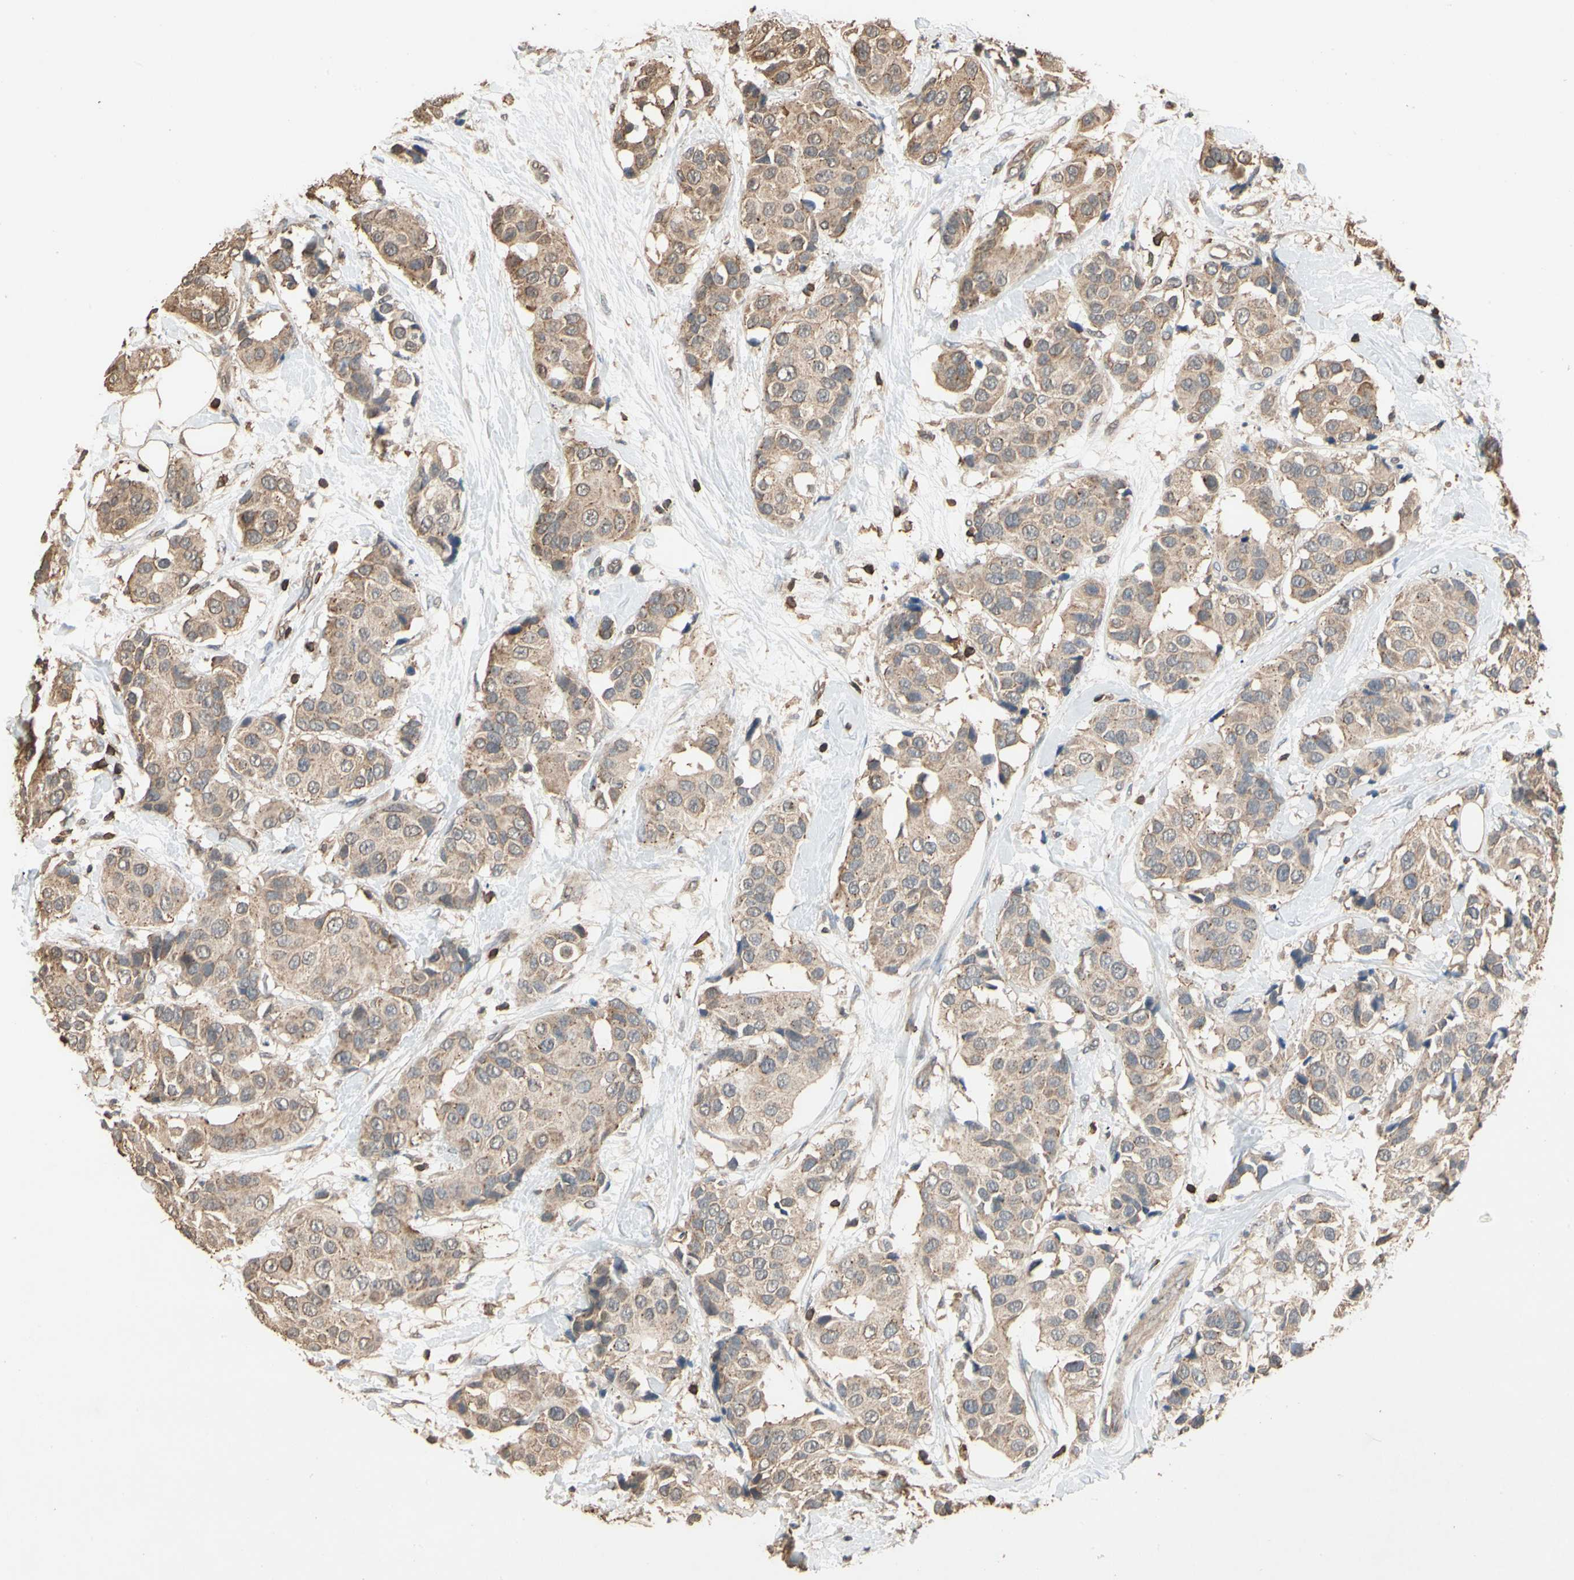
{"staining": {"intensity": "weak", "quantity": ">75%", "location": "cytoplasmic/membranous"}, "tissue": "breast cancer", "cell_type": "Tumor cells", "image_type": "cancer", "snomed": [{"axis": "morphology", "description": "Normal tissue, NOS"}, {"axis": "morphology", "description": "Duct carcinoma"}, {"axis": "topography", "description": "Breast"}], "caption": "Protein staining of breast infiltrating ductal carcinoma tissue shows weak cytoplasmic/membranous positivity in approximately >75% of tumor cells.", "gene": "MAP3K10", "patient": {"sex": "female", "age": 39}}